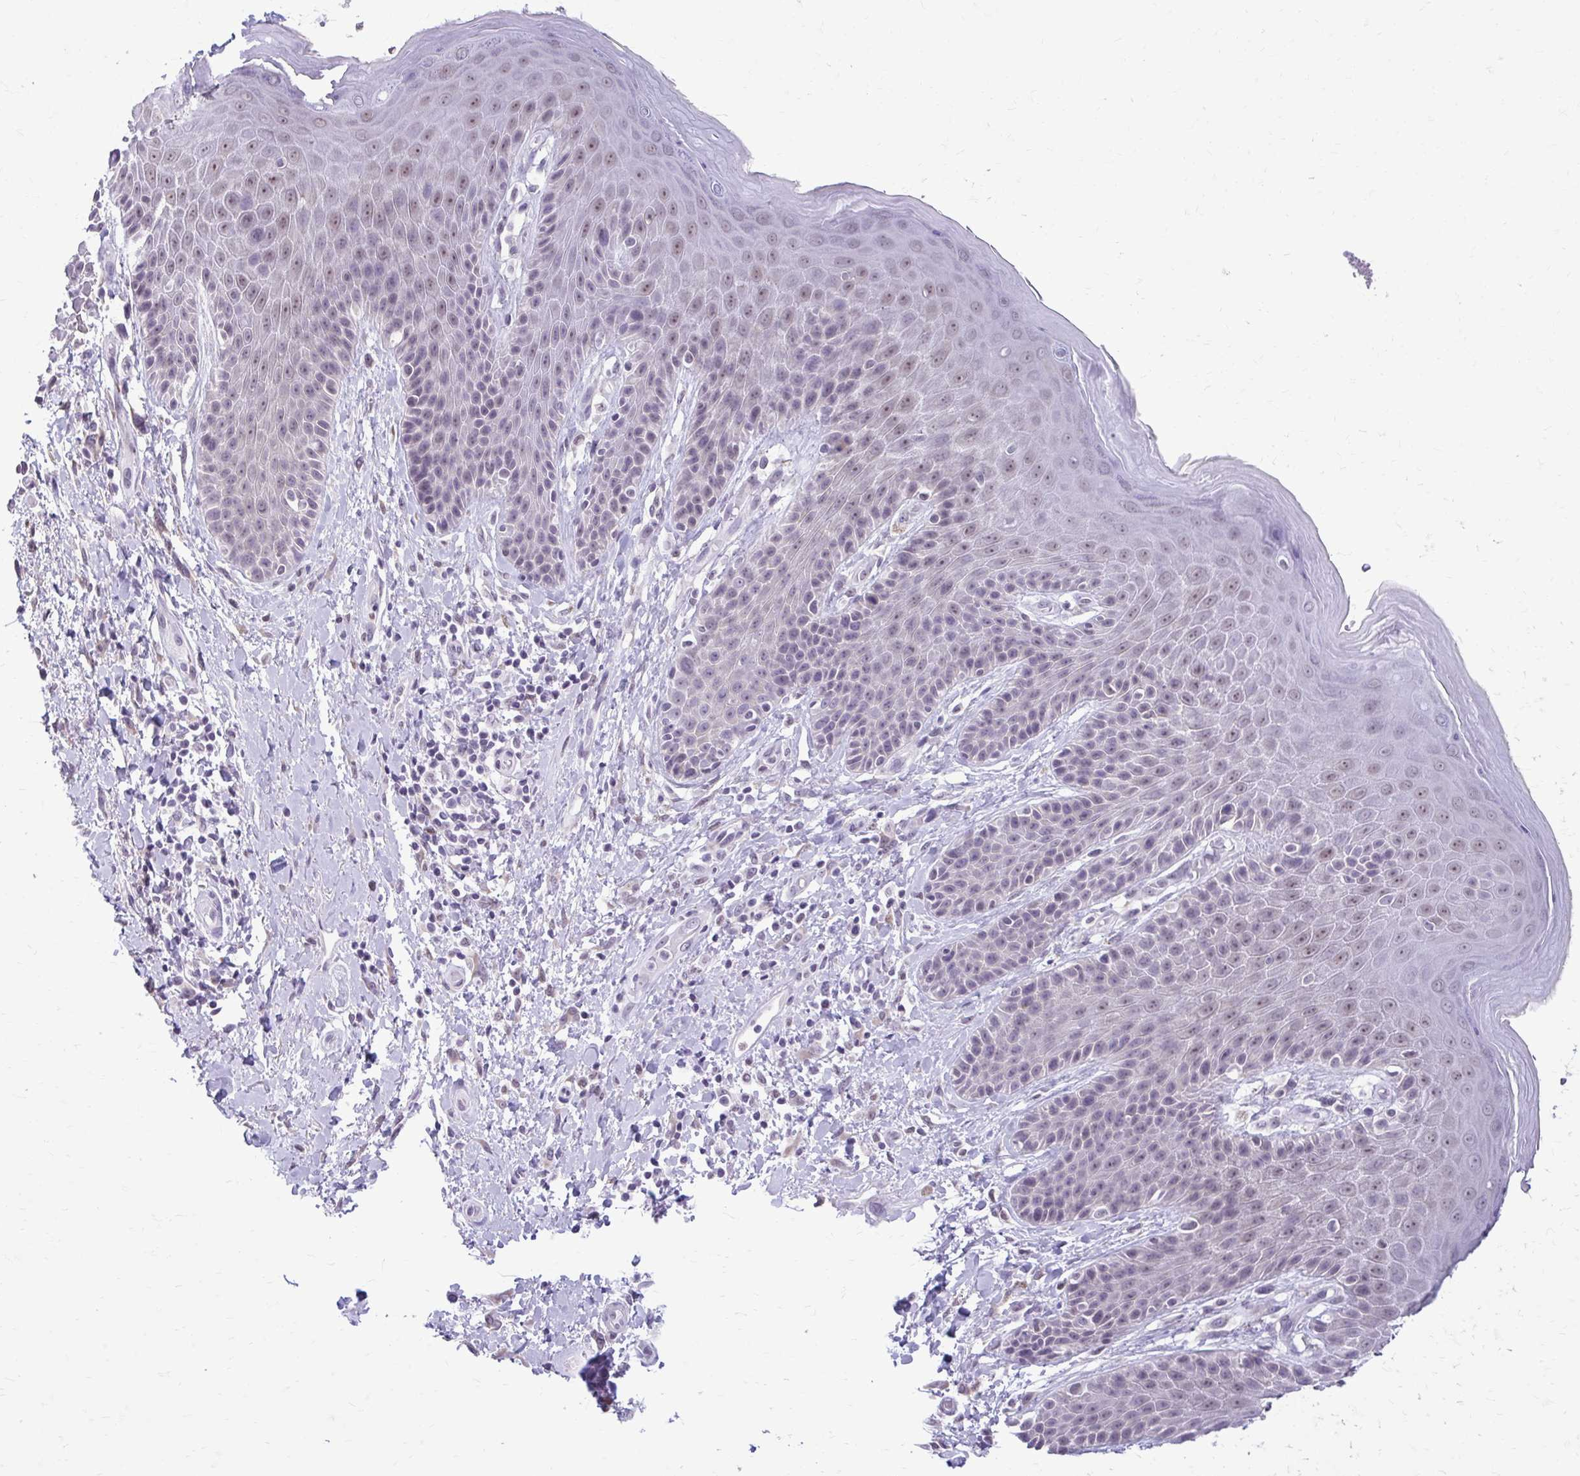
{"staining": {"intensity": "moderate", "quantity": ">75%", "location": "nuclear"}, "tissue": "skin", "cell_type": "Epidermal cells", "image_type": "normal", "snomed": [{"axis": "morphology", "description": "Normal tissue, NOS"}, {"axis": "topography", "description": "Anal"}, {"axis": "topography", "description": "Peripheral nerve tissue"}], "caption": "Protein expression by IHC shows moderate nuclear staining in approximately >75% of epidermal cells in unremarkable skin.", "gene": "PROSER1", "patient": {"sex": "male", "age": 51}}